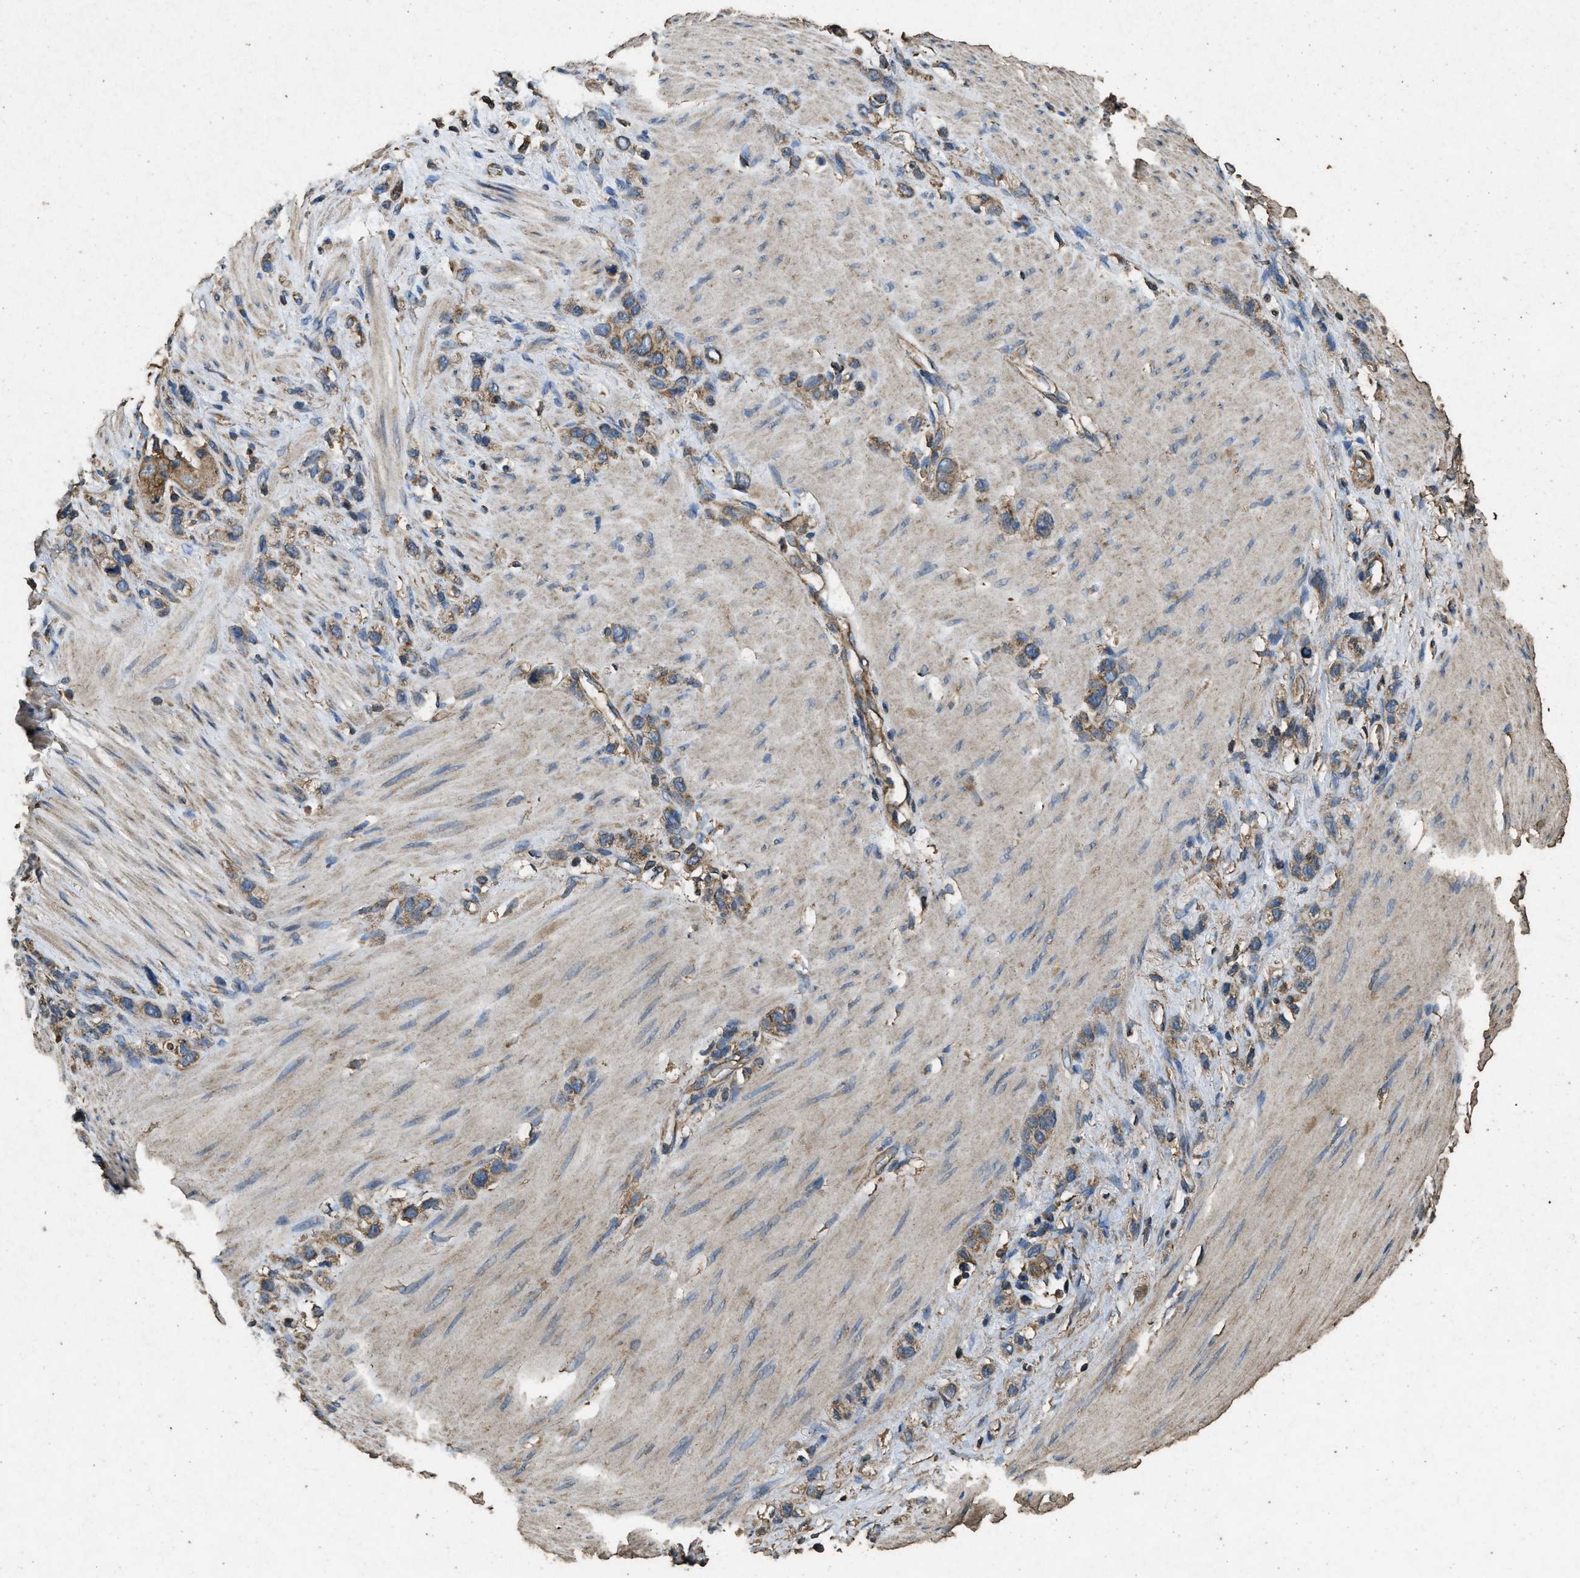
{"staining": {"intensity": "moderate", "quantity": ">75%", "location": "cytoplasmic/membranous"}, "tissue": "stomach cancer", "cell_type": "Tumor cells", "image_type": "cancer", "snomed": [{"axis": "morphology", "description": "Normal tissue, NOS"}, {"axis": "morphology", "description": "Adenocarcinoma, NOS"}, {"axis": "morphology", "description": "Adenocarcinoma, High grade"}, {"axis": "topography", "description": "Stomach, upper"}, {"axis": "topography", "description": "Stomach"}], "caption": "IHC staining of high-grade adenocarcinoma (stomach), which displays medium levels of moderate cytoplasmic/membranous expression in approximately >75% of tumor cells indicating moderate cytoplasmic/membranous protein positivity. The staining was performed using DAB (3,3'-diaminobenzidine) (brown) for protein detection and nuclei were counterstained in hematoxylin (blue).", "gene": "CYRIA", "patient": {"sex": "female", "age": 65}}